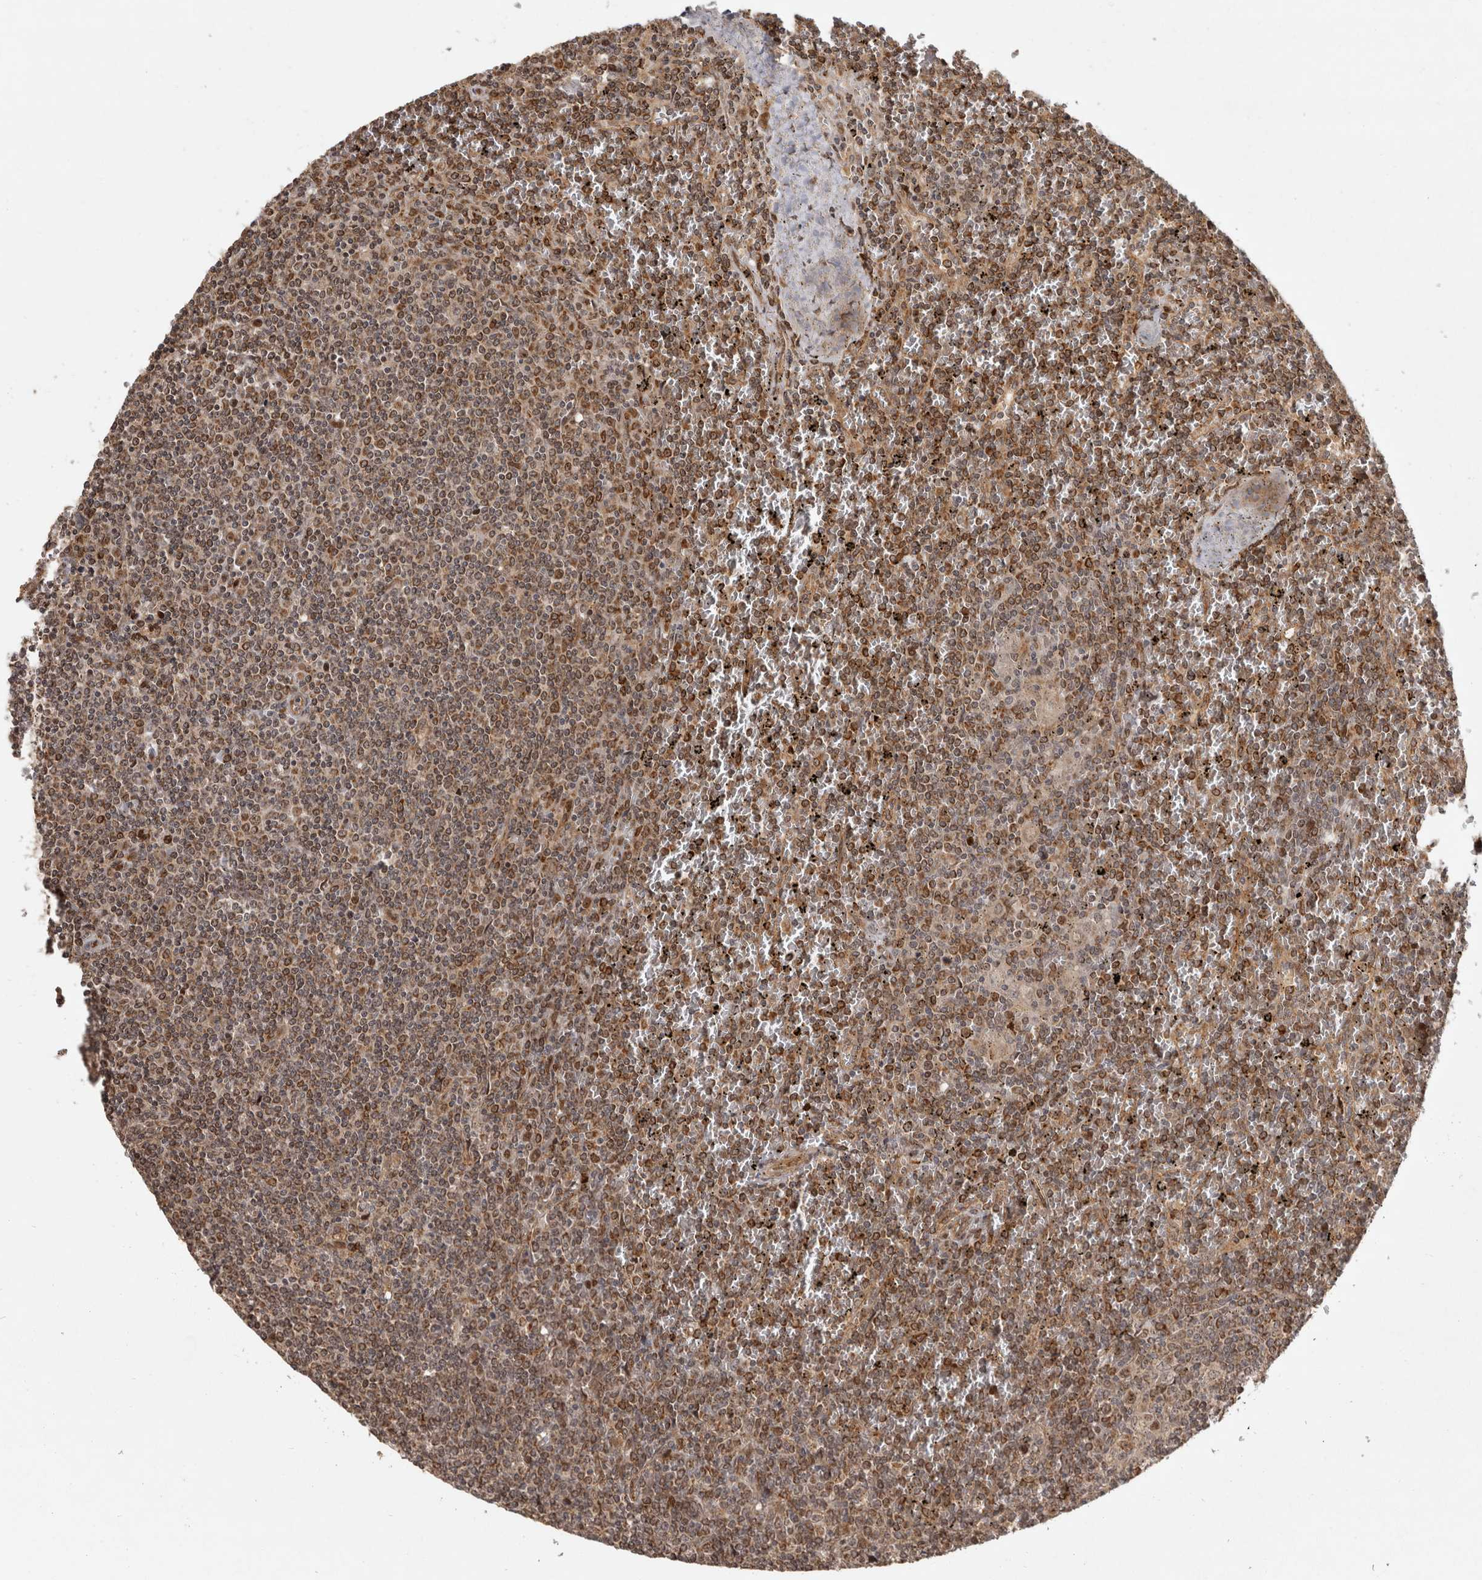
{"staining": {"intensity": "moderate", "quantity": ">75%", "location": "cytoplasmic/membranous"}, "tissue": "lymphoma", "cell_type": "Tumor cells", "image_type": "cancer", "snomed": [{"axis": "morphology", "description": "Malignant lymphoma, non-Hodgkin's type, Low grade"}, {"axis": "topography", "description": "Spleen"}], "caption": "Protein staining demonstrates moderate cytoplasmic/membranous positivity in about >75% of tumor cells in low-grade malignant lymphoma, non-Hodgkin's type.", "gene": "CAMSAP2", "patient": {"sex": "female", "age": 19}}